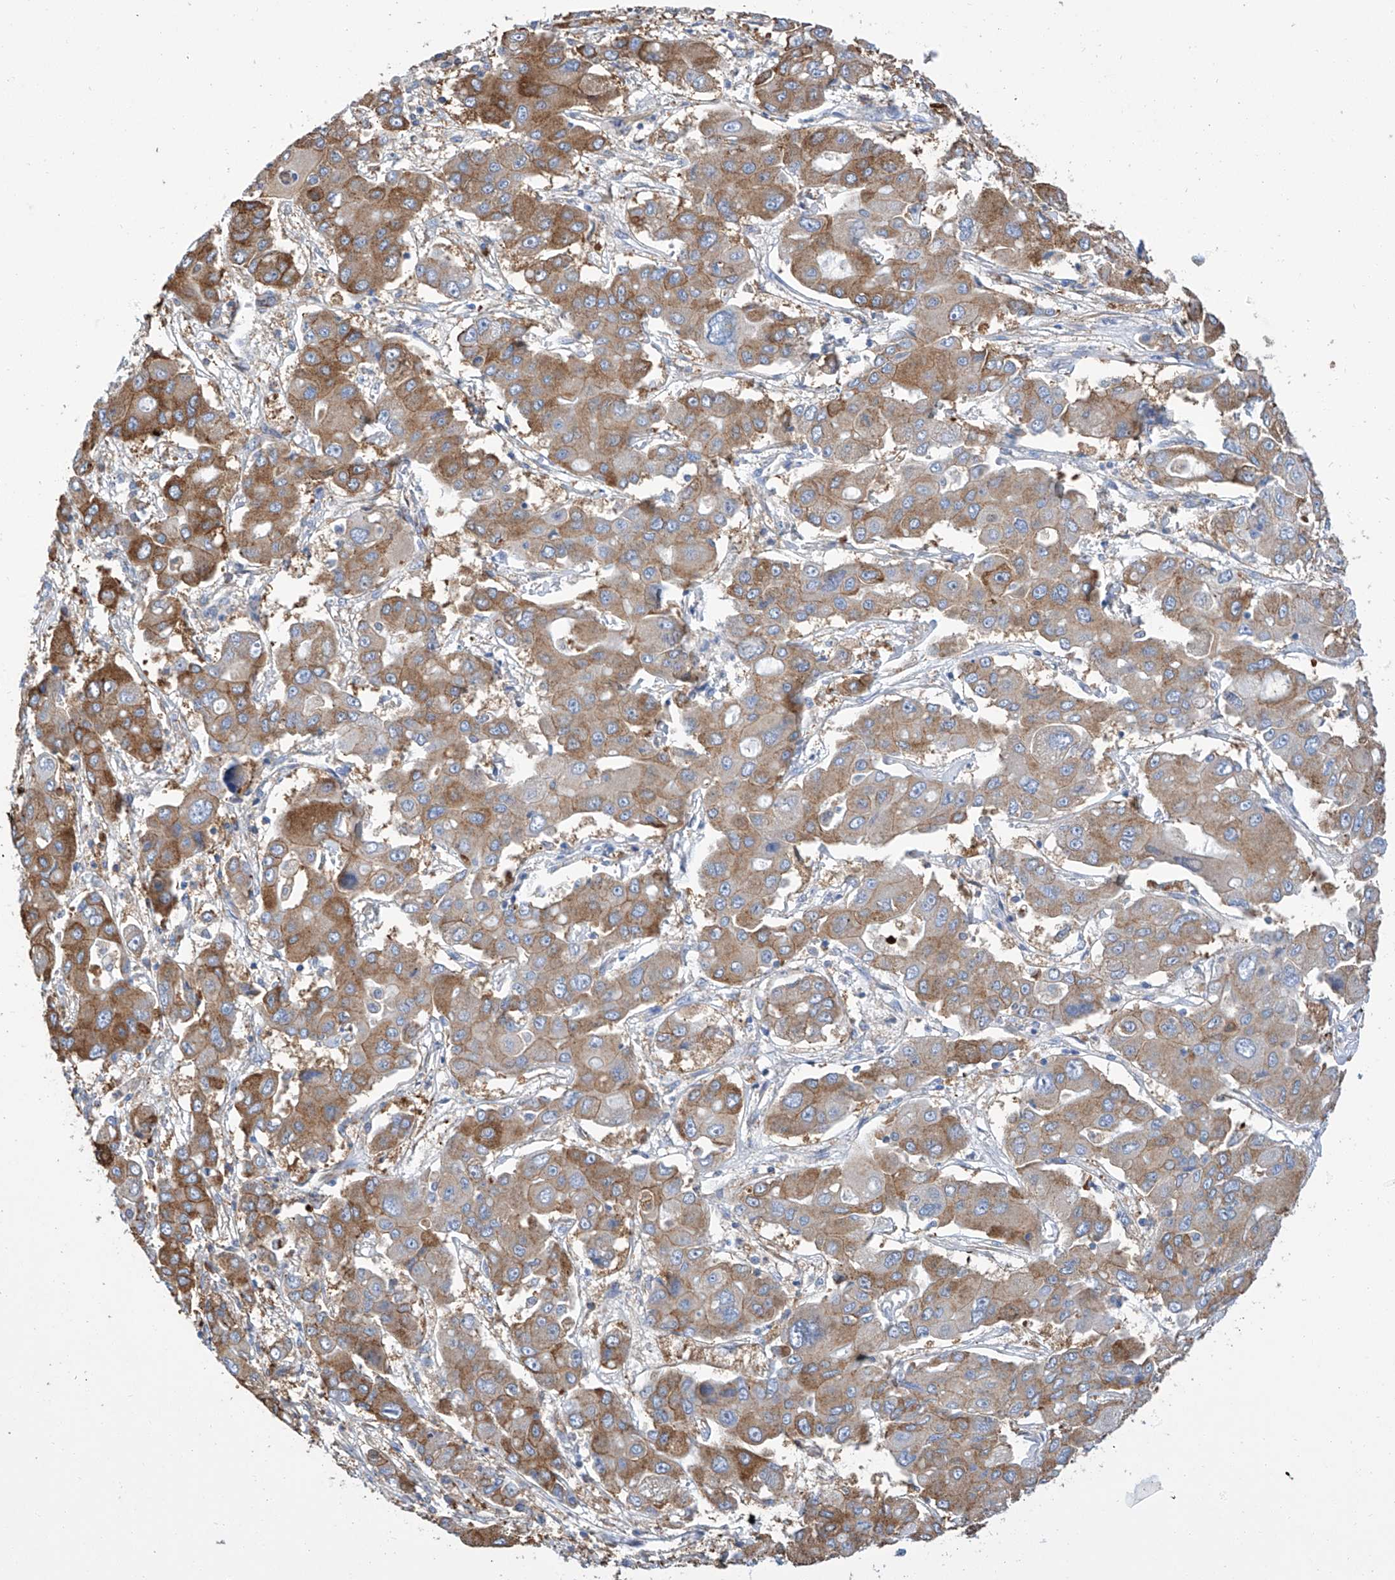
{"staining": {"intensity": "moderate", "quantity": ">75%", "location": "cytoplasmic/membranous"}, "tissue": "liver cancer", "cell_type": "Tumor cells", "image_type": "cancer", "snomed": [{"axis": "morphology", "description": "Cholangiocarcinoma"}, {"axis": "topography", "description": "Liver"}], "caption": "There is medium levels of moderate cytoplasmic/membranous expression in tumor cells of cholangiocarcinoma (liver), as demonstrated by immunohistochemical staining (brown color).", "gene": "GPT", "patient": {"sex": "male", "age": 67}}